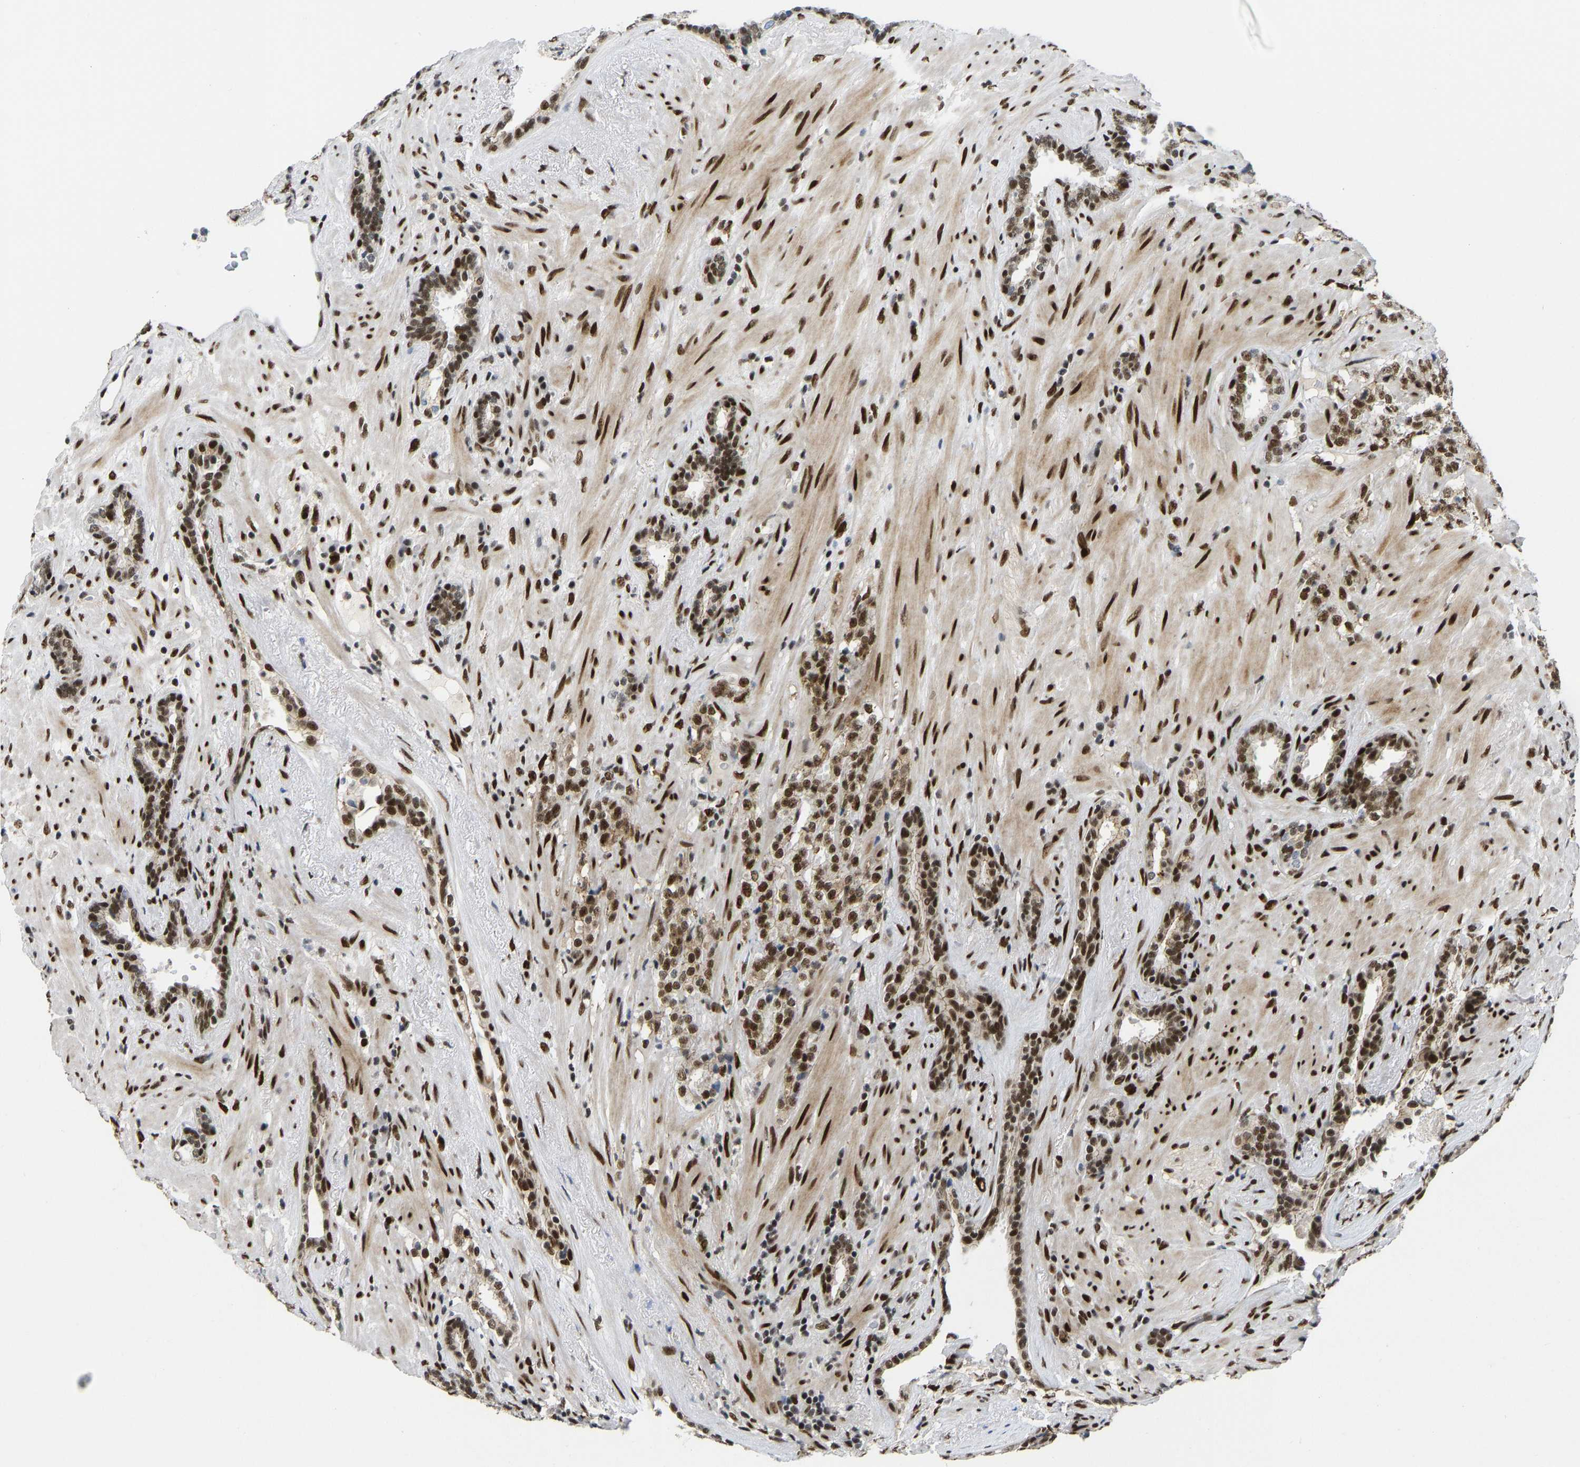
{"staining": {"intensity": "strong", "quantity": ">75%", "location": "nuclear"}, "tissue": "prostate cancer", "cell_type": "Tumor cells", "image_type": "cancer", "snomed": [{"axis": "morphology", "description": "Adenocarcinoma, High grade"}, {"axis": "topography", "description": "Prostate"}], "caption": "This histopathology image displays high-grade adenocarcinoma (prostate) stained with IHC to label a protein in brown. The nuclear of tumor cells show strong positivity for the protein. Nuclei are counter-stained blue.", "gene": "FOXK1", "patient": {"sex": "male", "age": 71}}